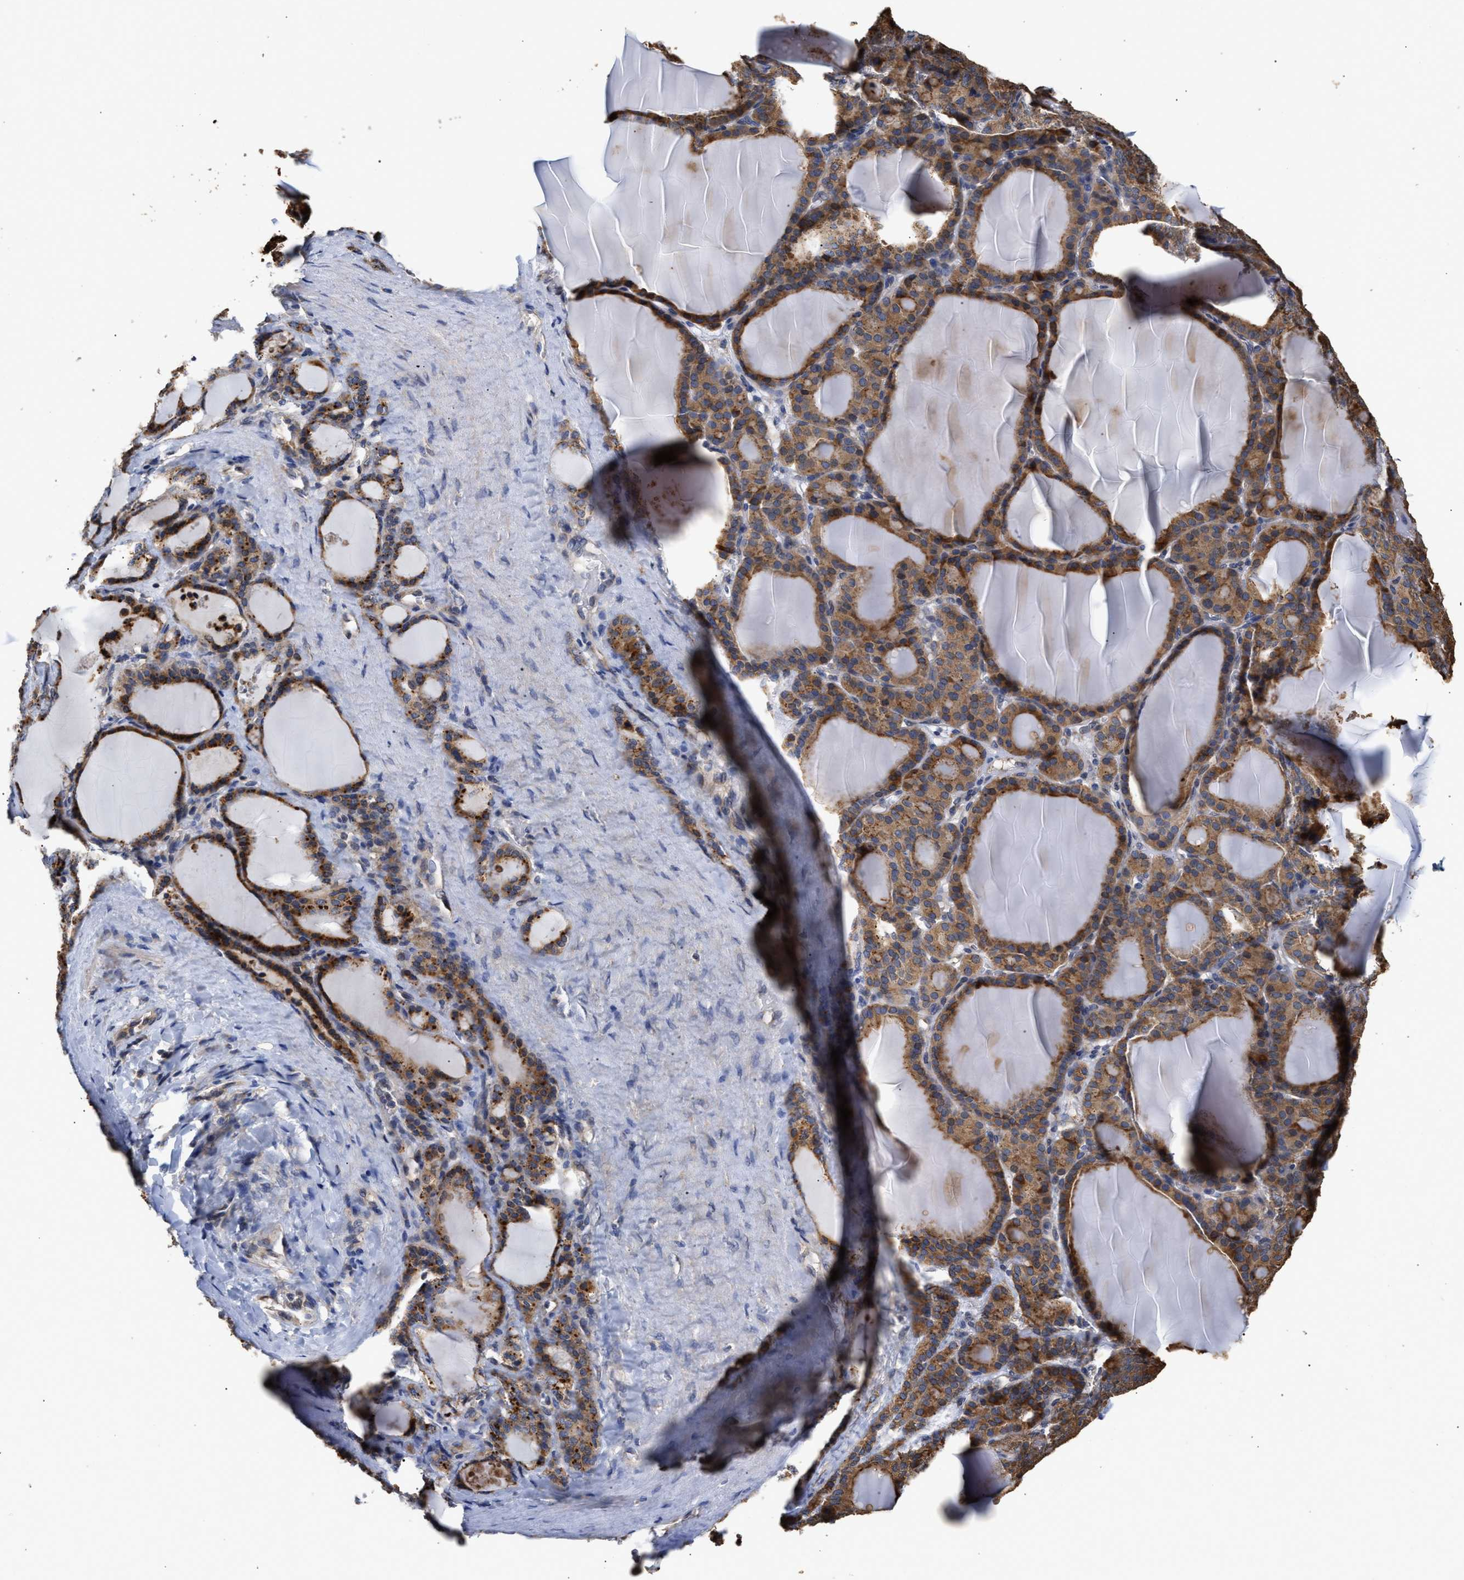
{"staining": {"intensity": "strong", "quantity": ">75%", "location": "cytoplasmic/membranous"}, "tissue": "thyroid gland", "cell_type": "Glandular cells", "image_type": "normal", "snomed": [{"axis": "morphology", "description": "Normal tissue, NOS"}, {"axis": "topography", "description": "Thyroid gland"}], "caption": "This image displays normal thyroid gland stained with immunohistochemistry (IHC) to label a protein in brown. The cytoplasmic/membranous of glandular cells show strong positivity for the protein. Nuclei are counter-stained blue.", "gene": "GOSR1", "patient": {"sex": "female", "age": 28}}